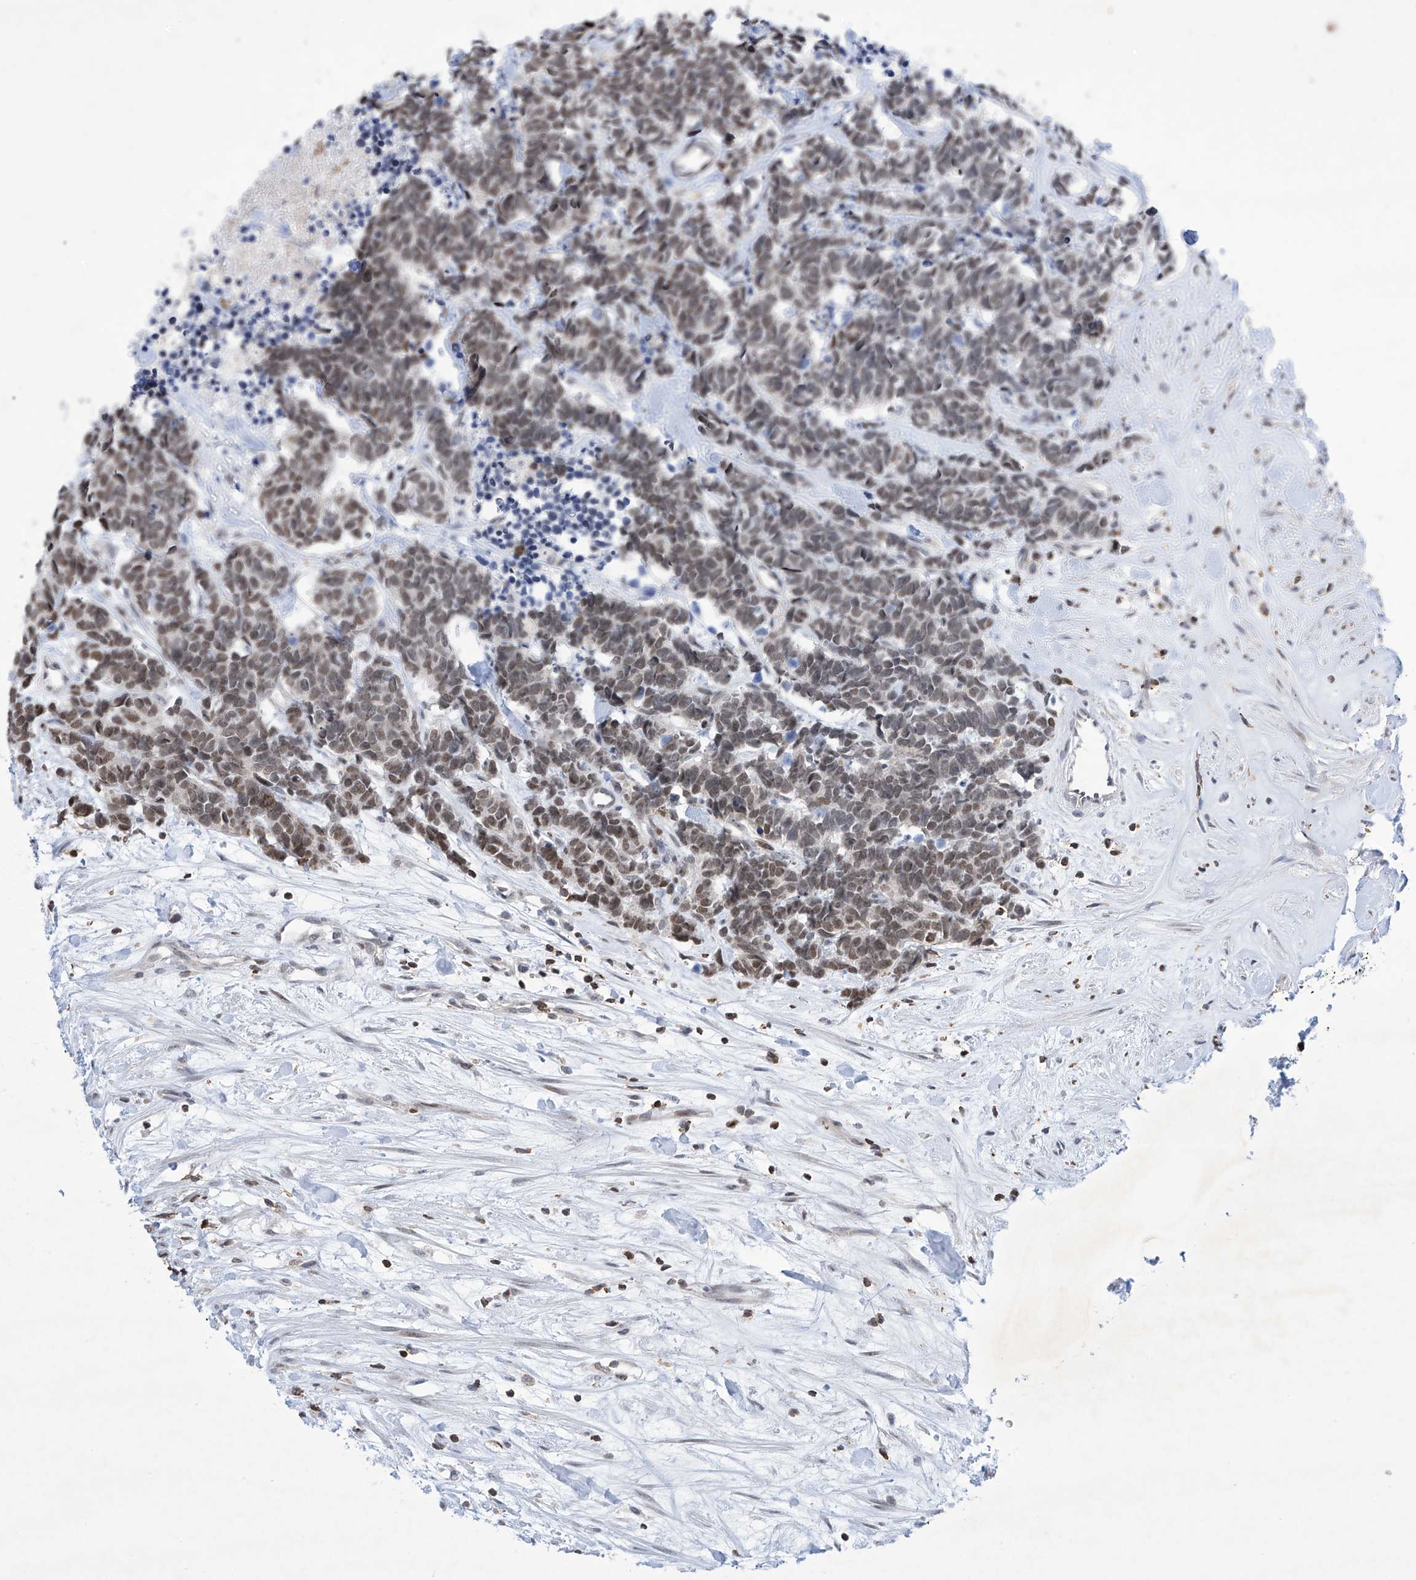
{"staining": {"intensity": "weak", "quantity": ">75%", "location": "nuclear"}, "tissue": "carcinoid", "cell_type": "Tumor cells", "image_type": "cancer", "snomed": [{"axis": "morphology", "description": "Carcinoma, NOS"}, {"axis": "morphology", "description": "Carcinoid, malignant, NOS"}, {"axis": "topography", "description": "Urinary bladder"}], "caption": "Immunohistochemical staining of human malignant carcinoid displays low levels of weak nuclear protein expression in about >75% of tumor cells.", "gene": "MSL3", "patient": {"sex": "male", "age": 57}}